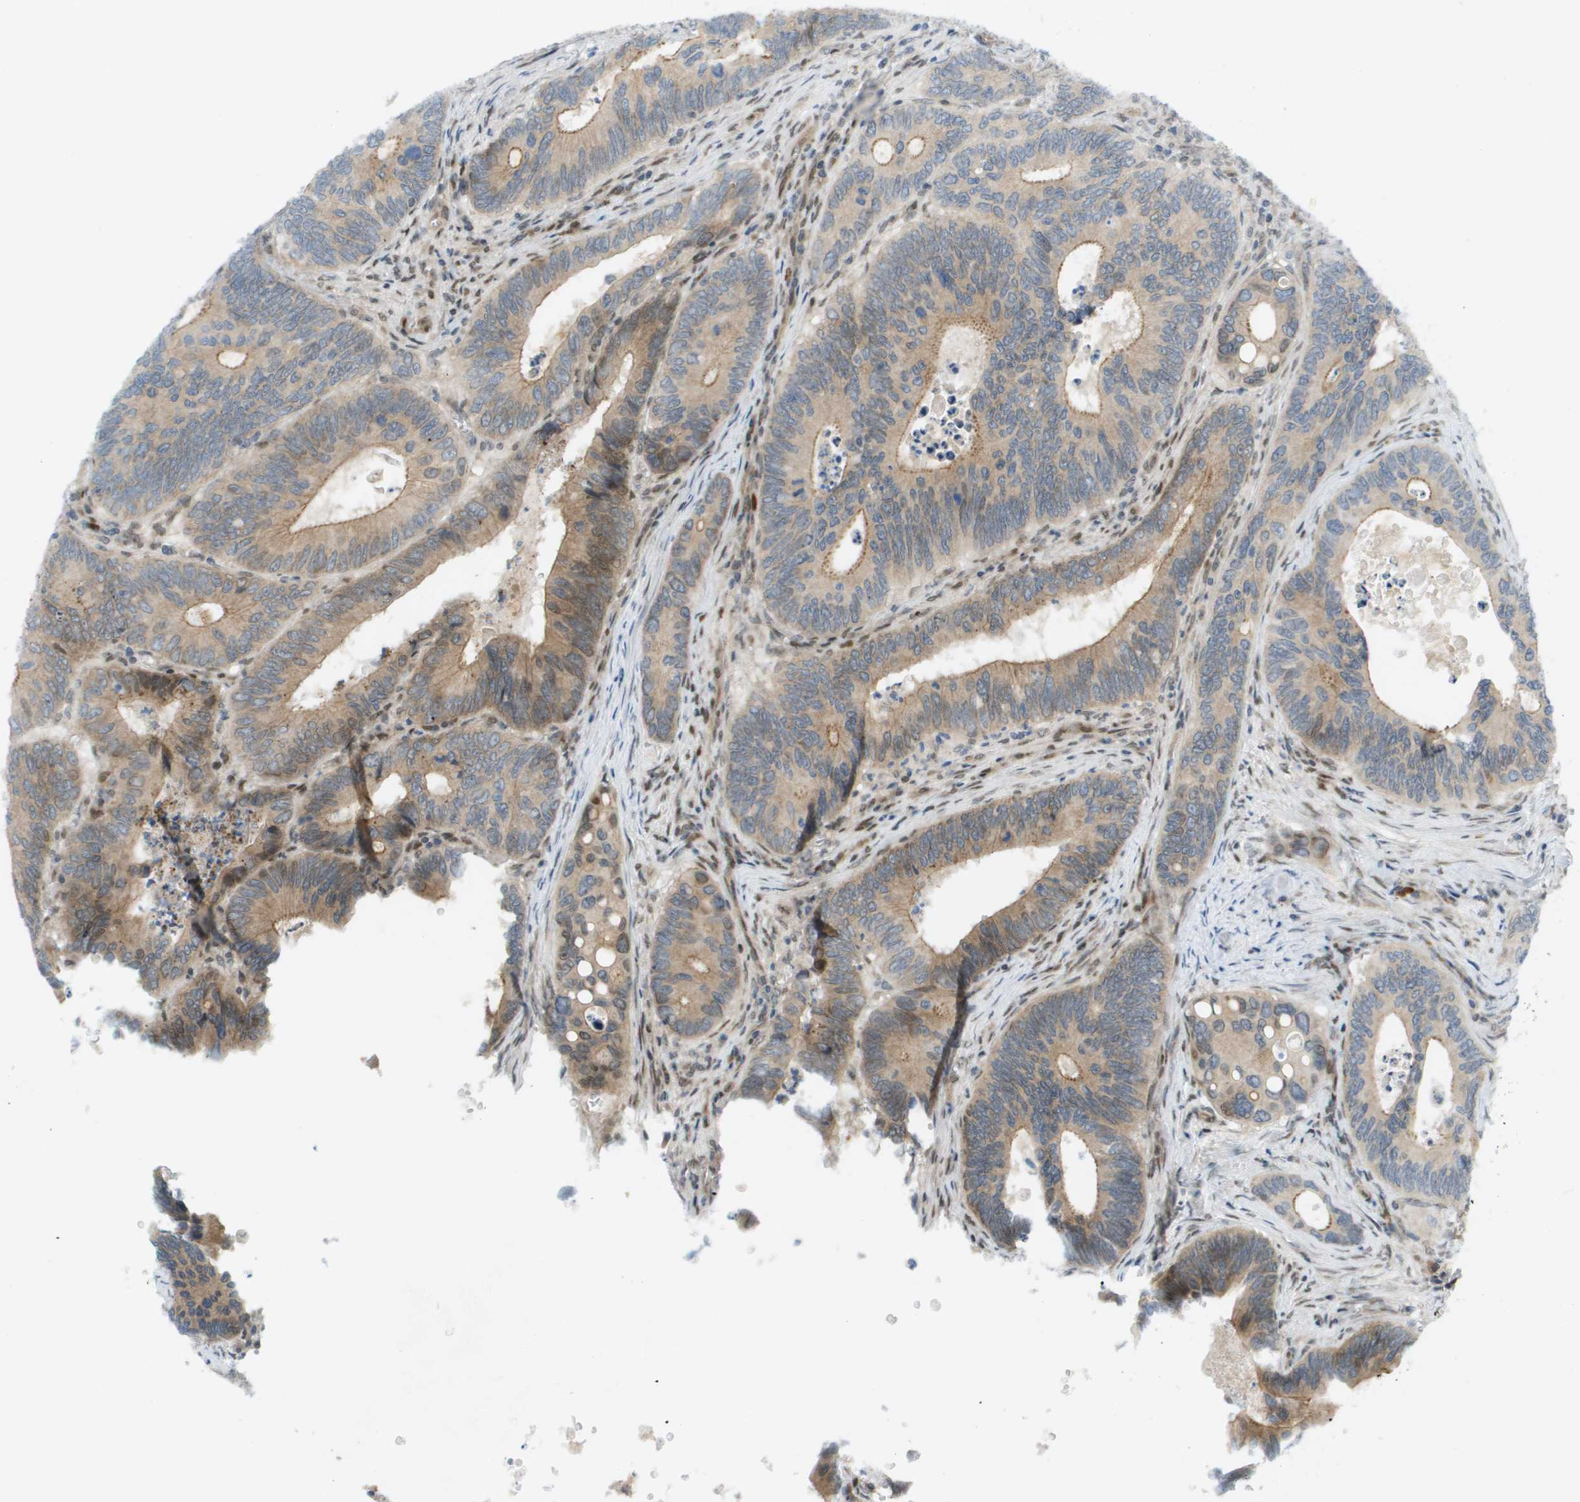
{"staining": {"intensity": "moderate", "quantity": ">75%", "location": "cytoplasmic/membranous,nuclear"}, "tissue": "colorectal cancer", "cell_type": "Tumor cells", "image_type": "cancer", "snomed": [{"axis": "morphology", "description": "Inflammation, NOS"}, {"axis": "morphology", "description": "Adenocarcinoma, NOS"}, {"axis": "topography", "description": "Colon"}], "caption": "Adenocarcinoma (colorectal) stained for a protein exhibits moderate cytoplasmic/membranous and nuclear positivity in tumor cells.", "gene": "CACNB4", "patient": {"sex": "male", "age": 72}}